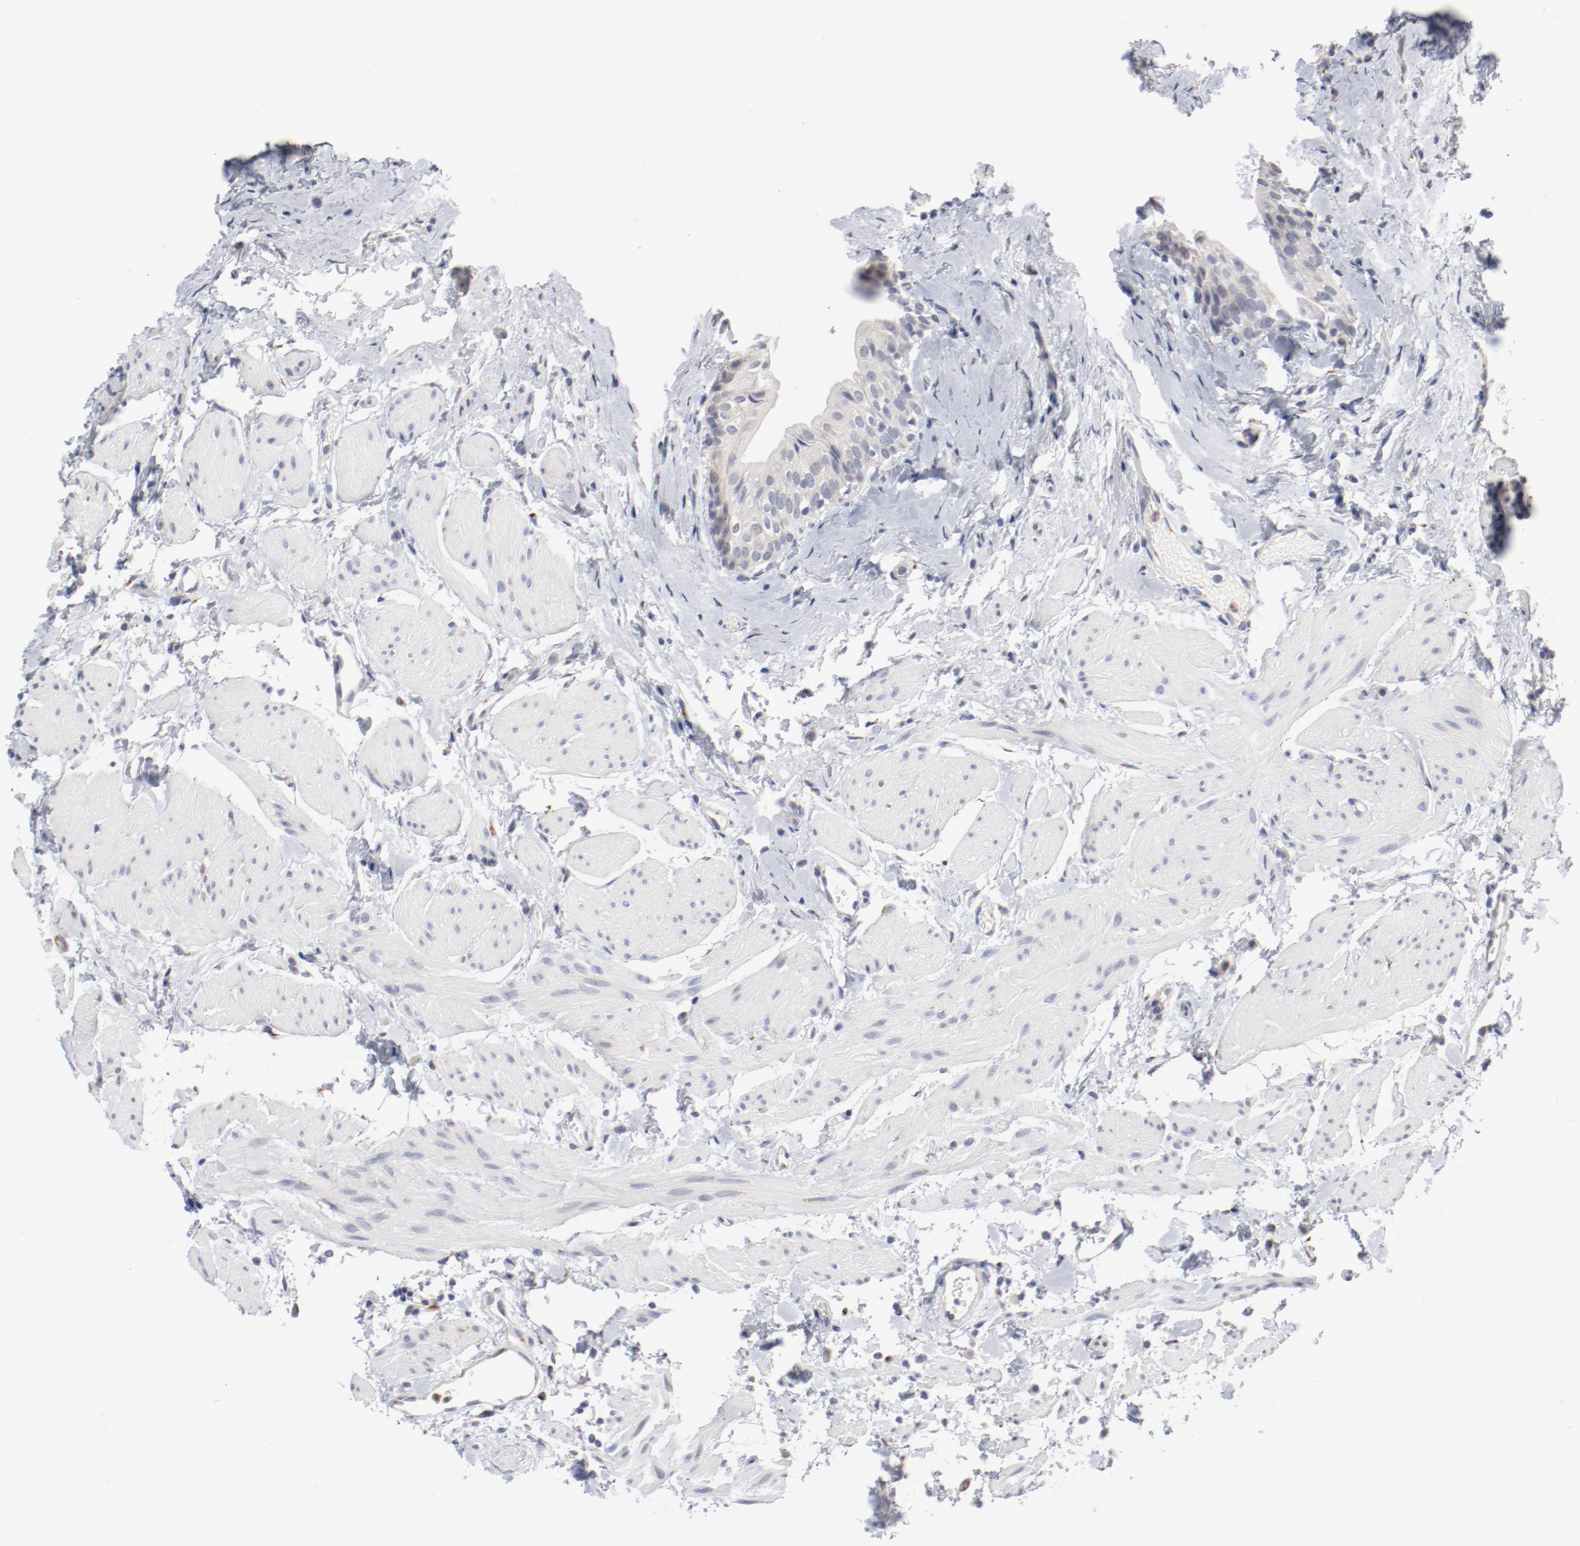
{"staining": {"intensity": "negative", "quantity": "none", "location": "none"}, "tissue": "urinary bladder", "cell_type": "Urothelial cells", "image_type": "normal", "snomed": [{"axis": "morphology", "description": "Normal tissue, NOS"}, {"axis": "topography", "description": "Urinary bladder"}], "caption": "DAB immunohistochemical staining of benign urinary bladder exhibits no significant staining in urothelial cells.", "gene": "AK7", "patient": {"sex": "male", "age": 59}}